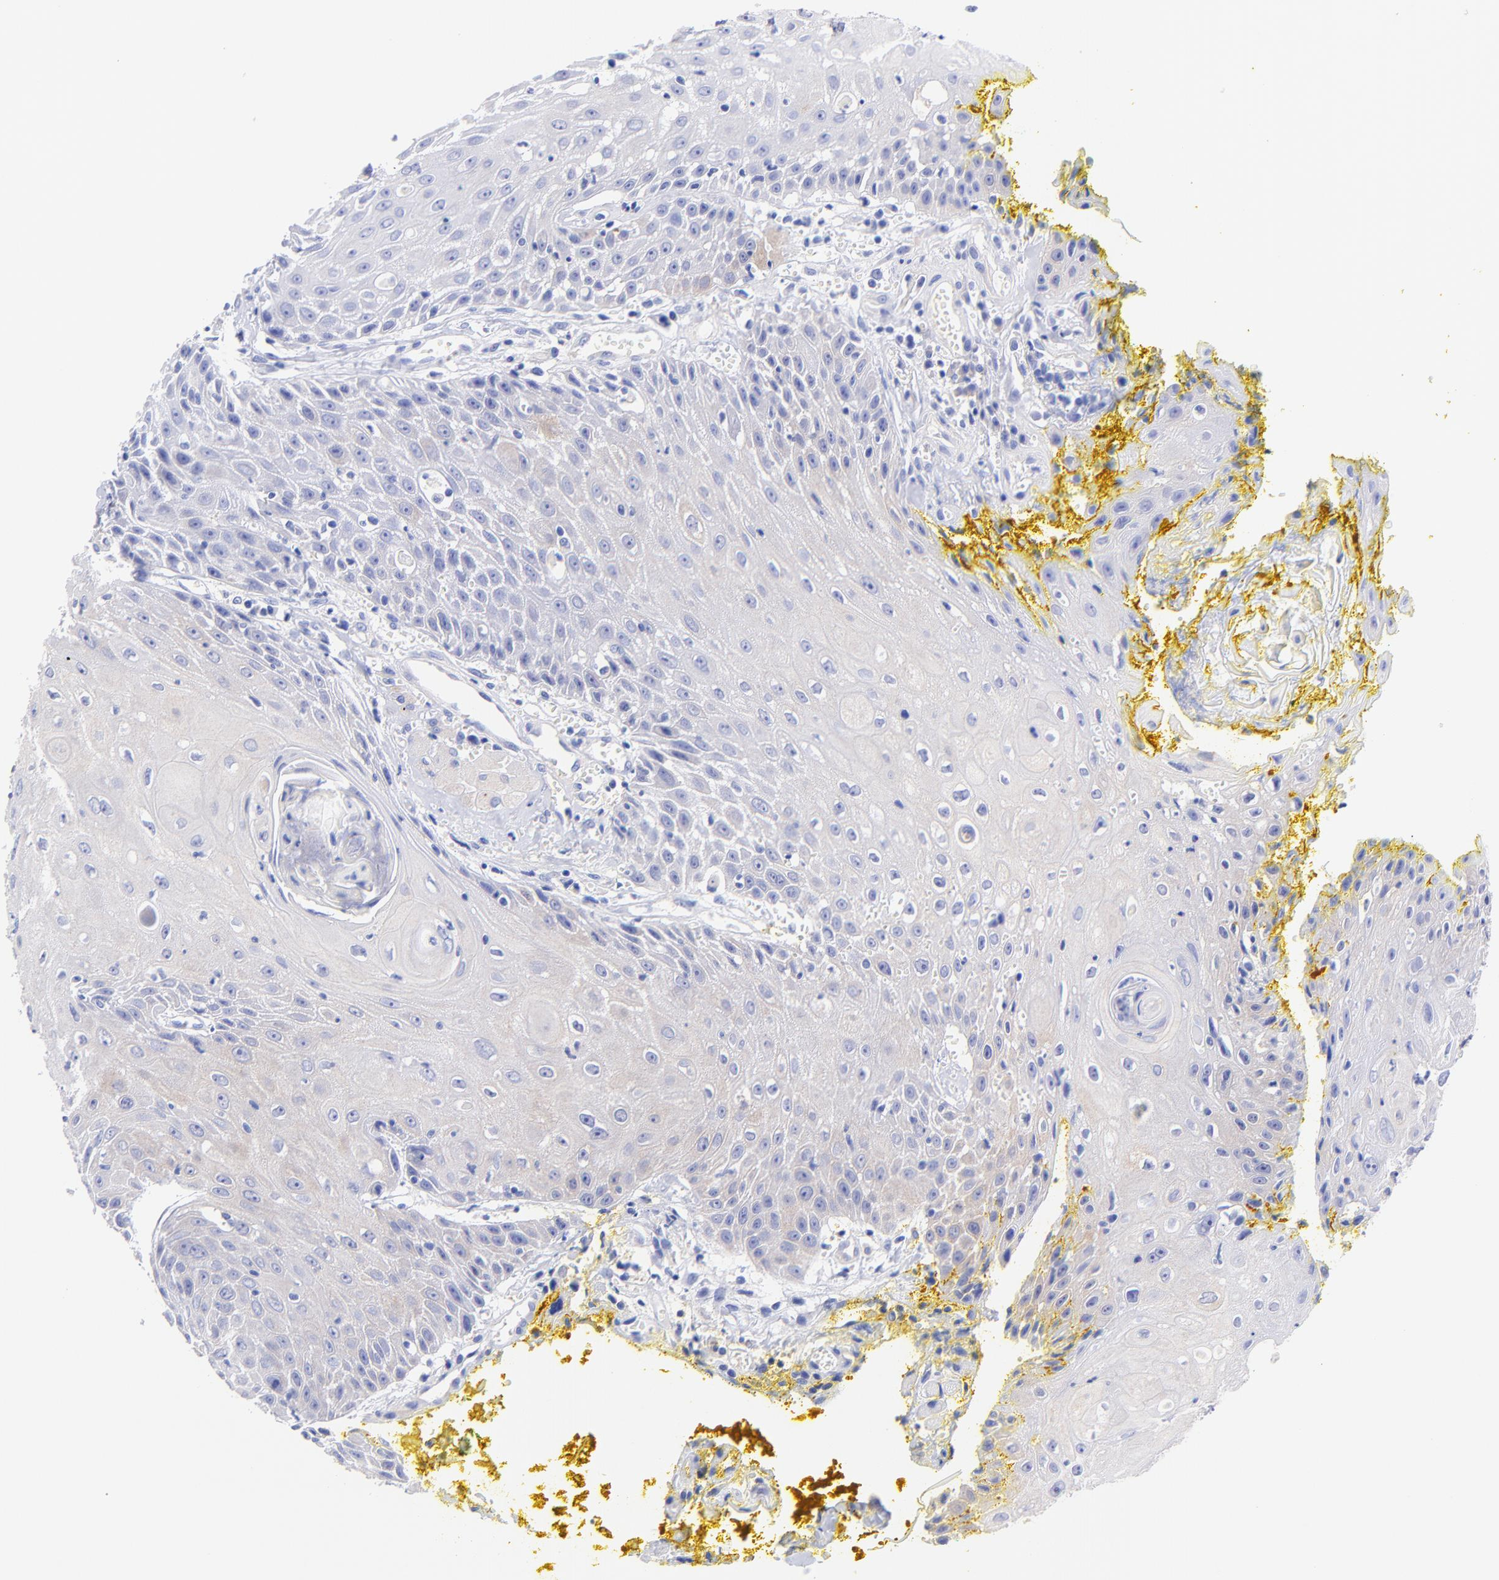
{"staining": {"intensity": "weak", "quantity": "25%-75%", "location": "cytoplasmic/membranous"}, "tissue": "head and neck cancer", "cell_type": "Tumor cells", "image_type": "cancer", "snomed": [{"axis": "morphology", "description": "Squamous cell carcinoma, NOS"}, {"axis": "topography", "description": "Oral tissue"}, {"axis": "topography", "description": "Head-Neck"}], "caption": "Protein expression analysis of human head and neck cancer reveals weak cytoplasmic/membranous expression in approximately 25%-75% of tumor cells.", "gene": "GPHN", "patient": {"sex": "female", "age": 82}}